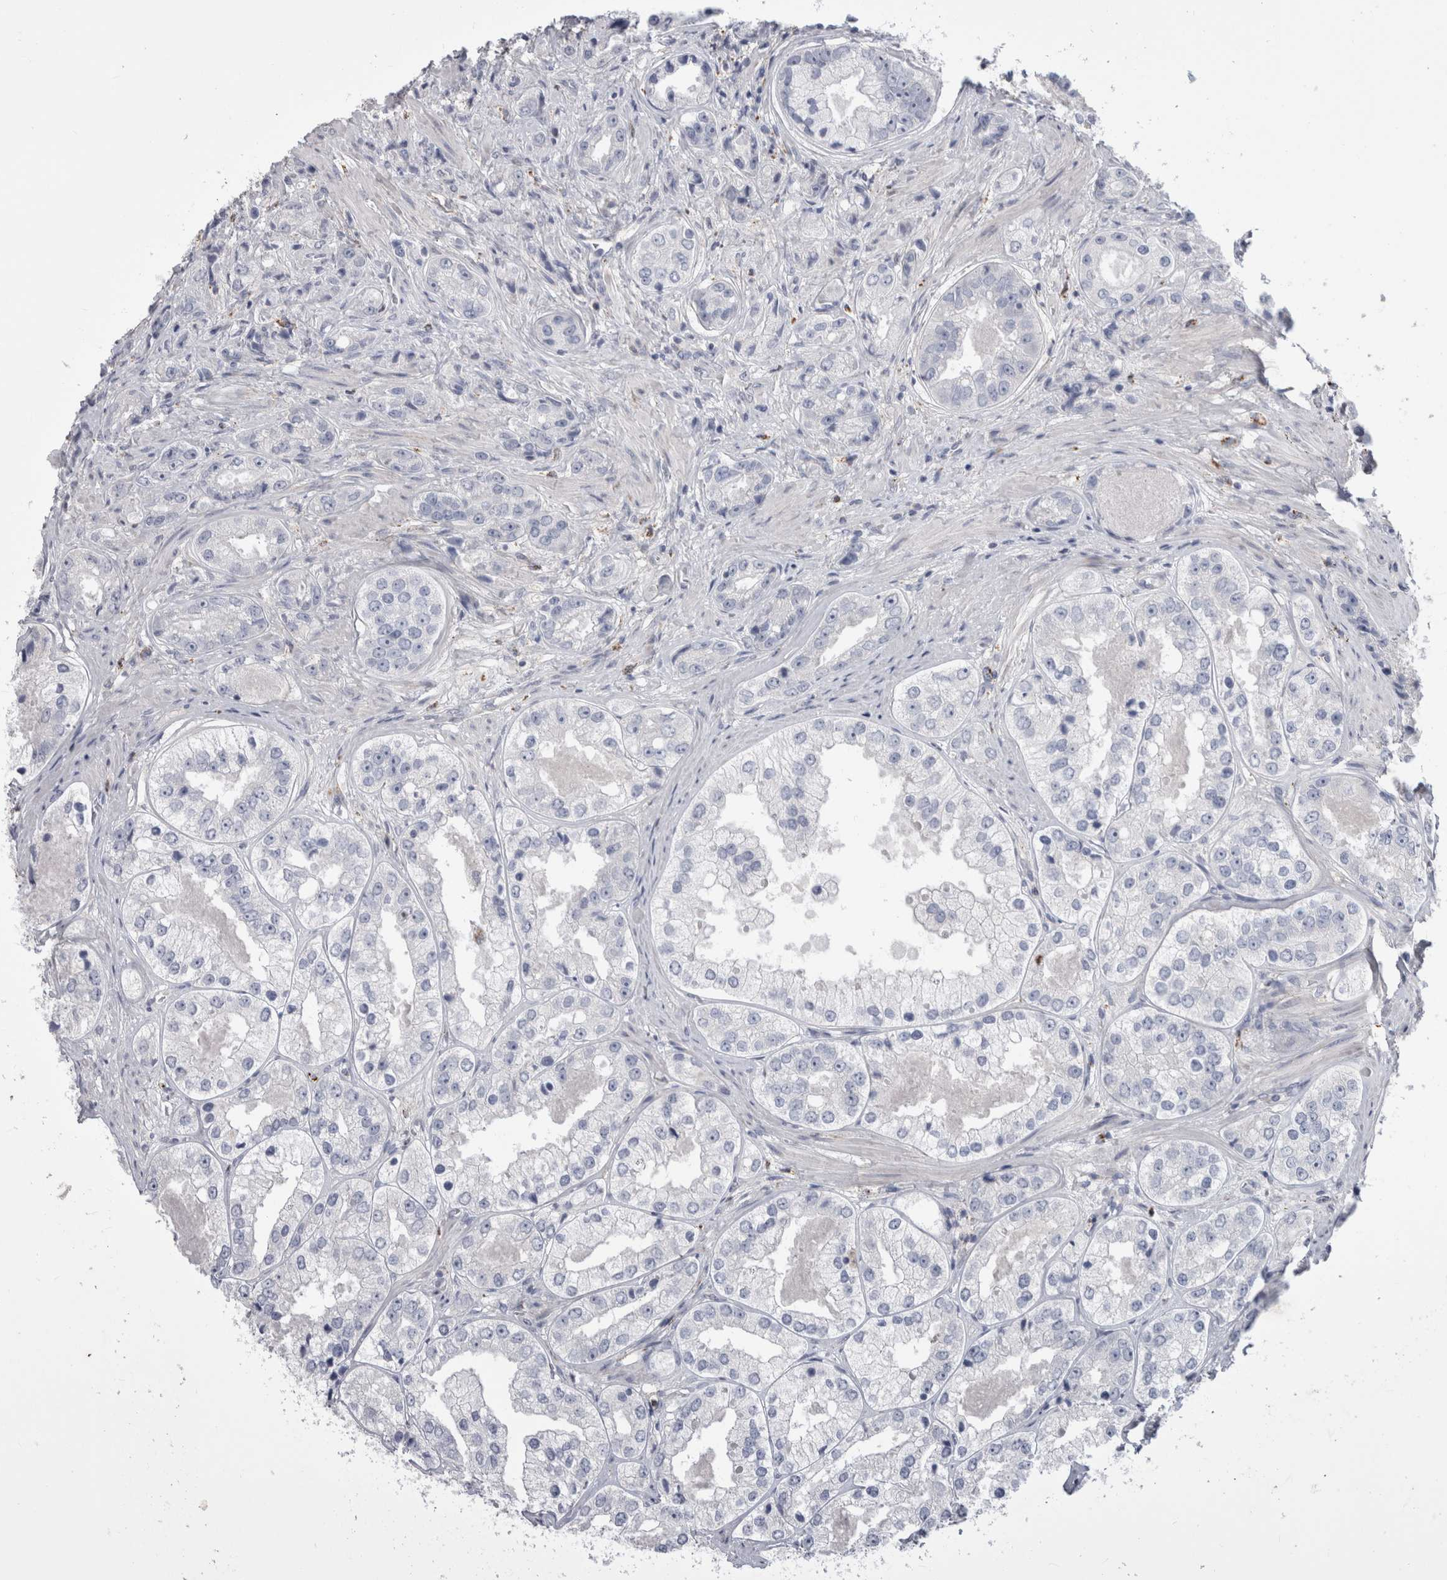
{"staining": {"intensity": "negative", "quantity": "none", "location": "none"}, "tissue": "prostate cancer", "cell_type": "Tumor cells", "image_type": "cancer", "snomed": [{"axis": "morphology", "description": "Adenocarcinoma, High grade"}, {"axis": "topography", "description": "Prostate"}], "caption": "Photomicrograph shows no protein staining in tumor cells of prostate high-grade adenocarcinoma tissue.", "gene": "GATM", "patient": {"sex": "male", "age": 61}}